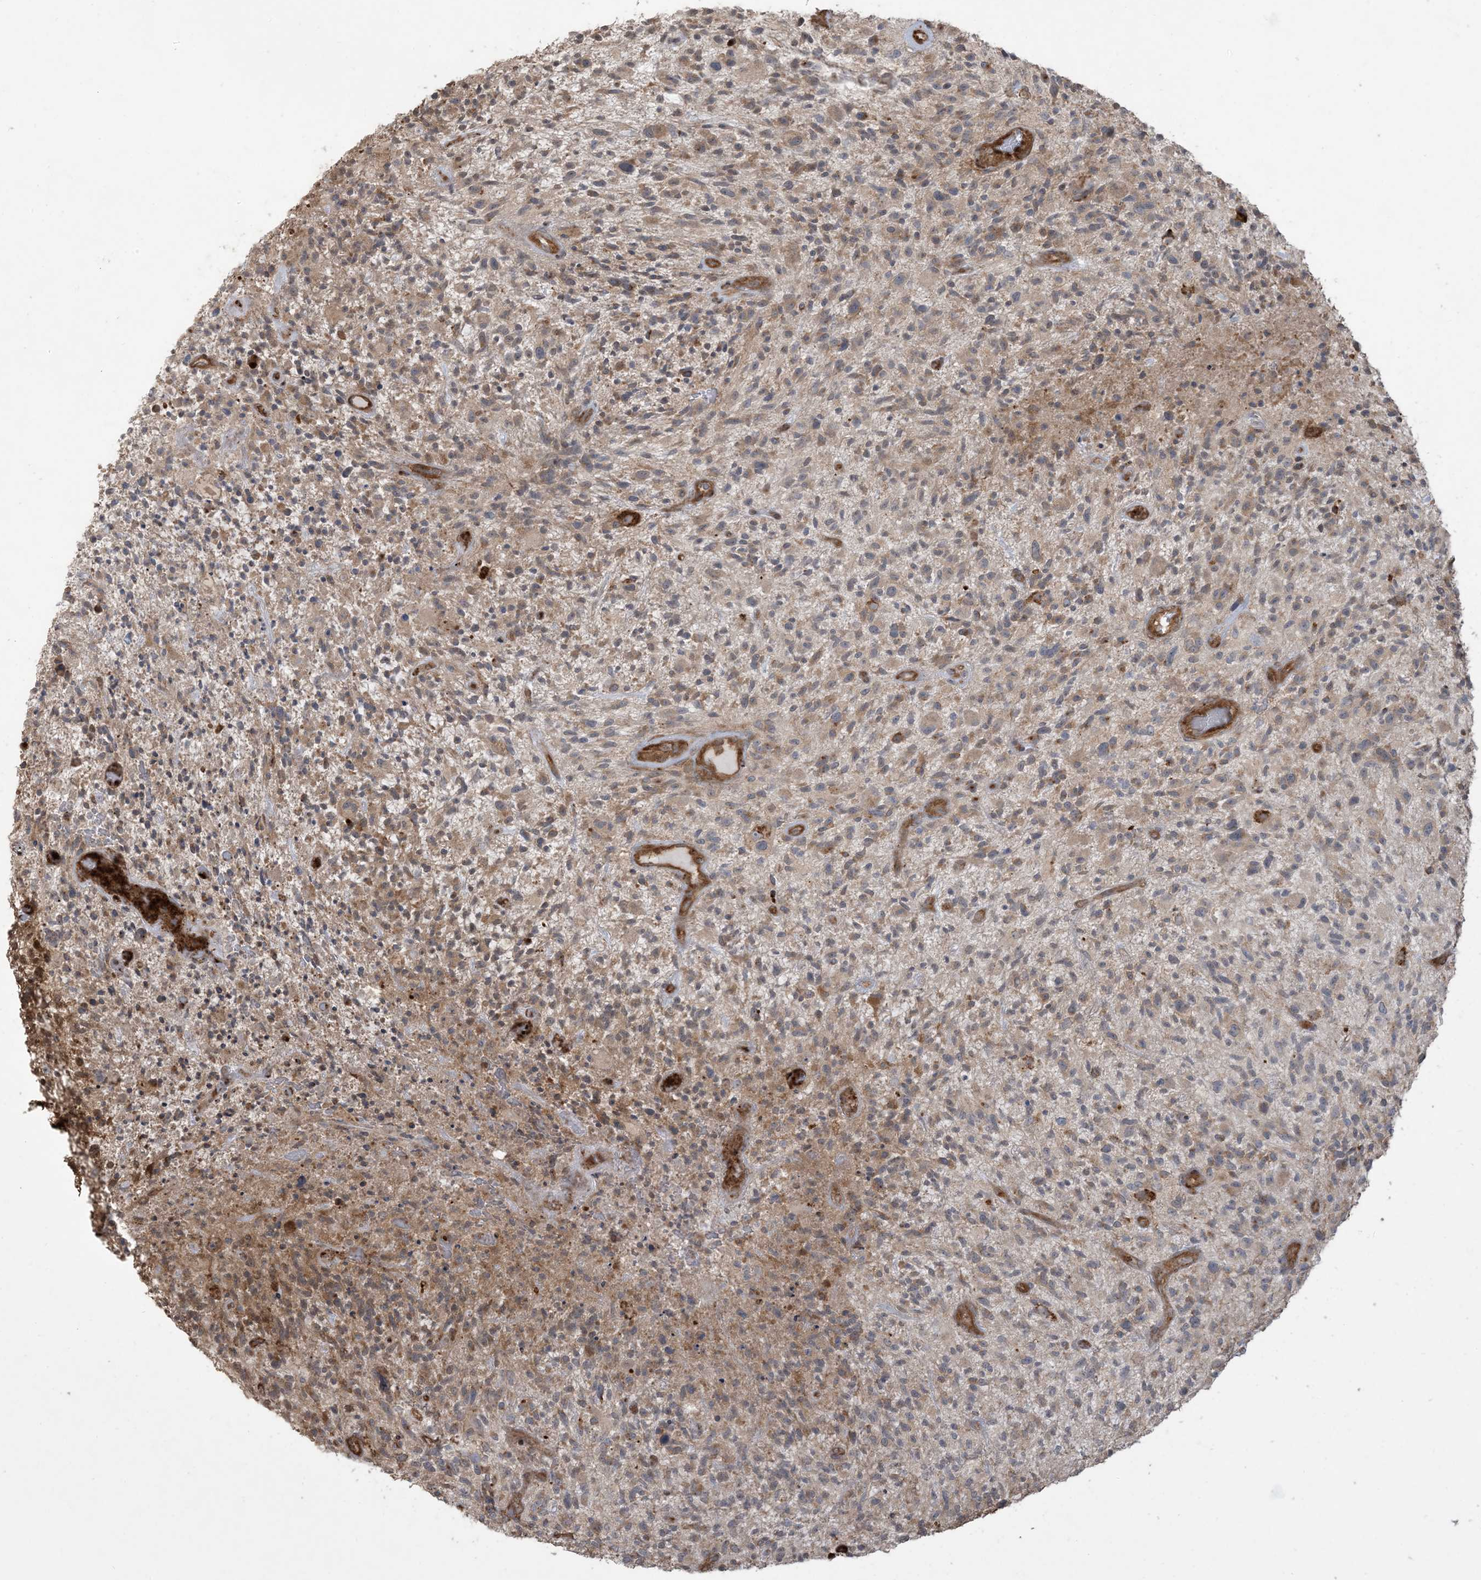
{"staining": {"intensity": "weak", "quantity": "25%-75%", "location": "cytoplasmic/membranous"}, "tissue": "glioma", "cell_type": "Tumor cells", "image_type": "cancer", "snomed": [{"axis": "morphology", "description": "Glioma, malignant, High grade"}, {"axis": "topography", "description": "Brain"}], "caption": "Malignant glioma (high-grade) was stained to show a protein in brown. There is low levels of weak cytoplasmic/membranous staining in about 25%-75% of tumor cells.", "gene": "KLHL18", "patient": {"sex": "male", "age": 47}}